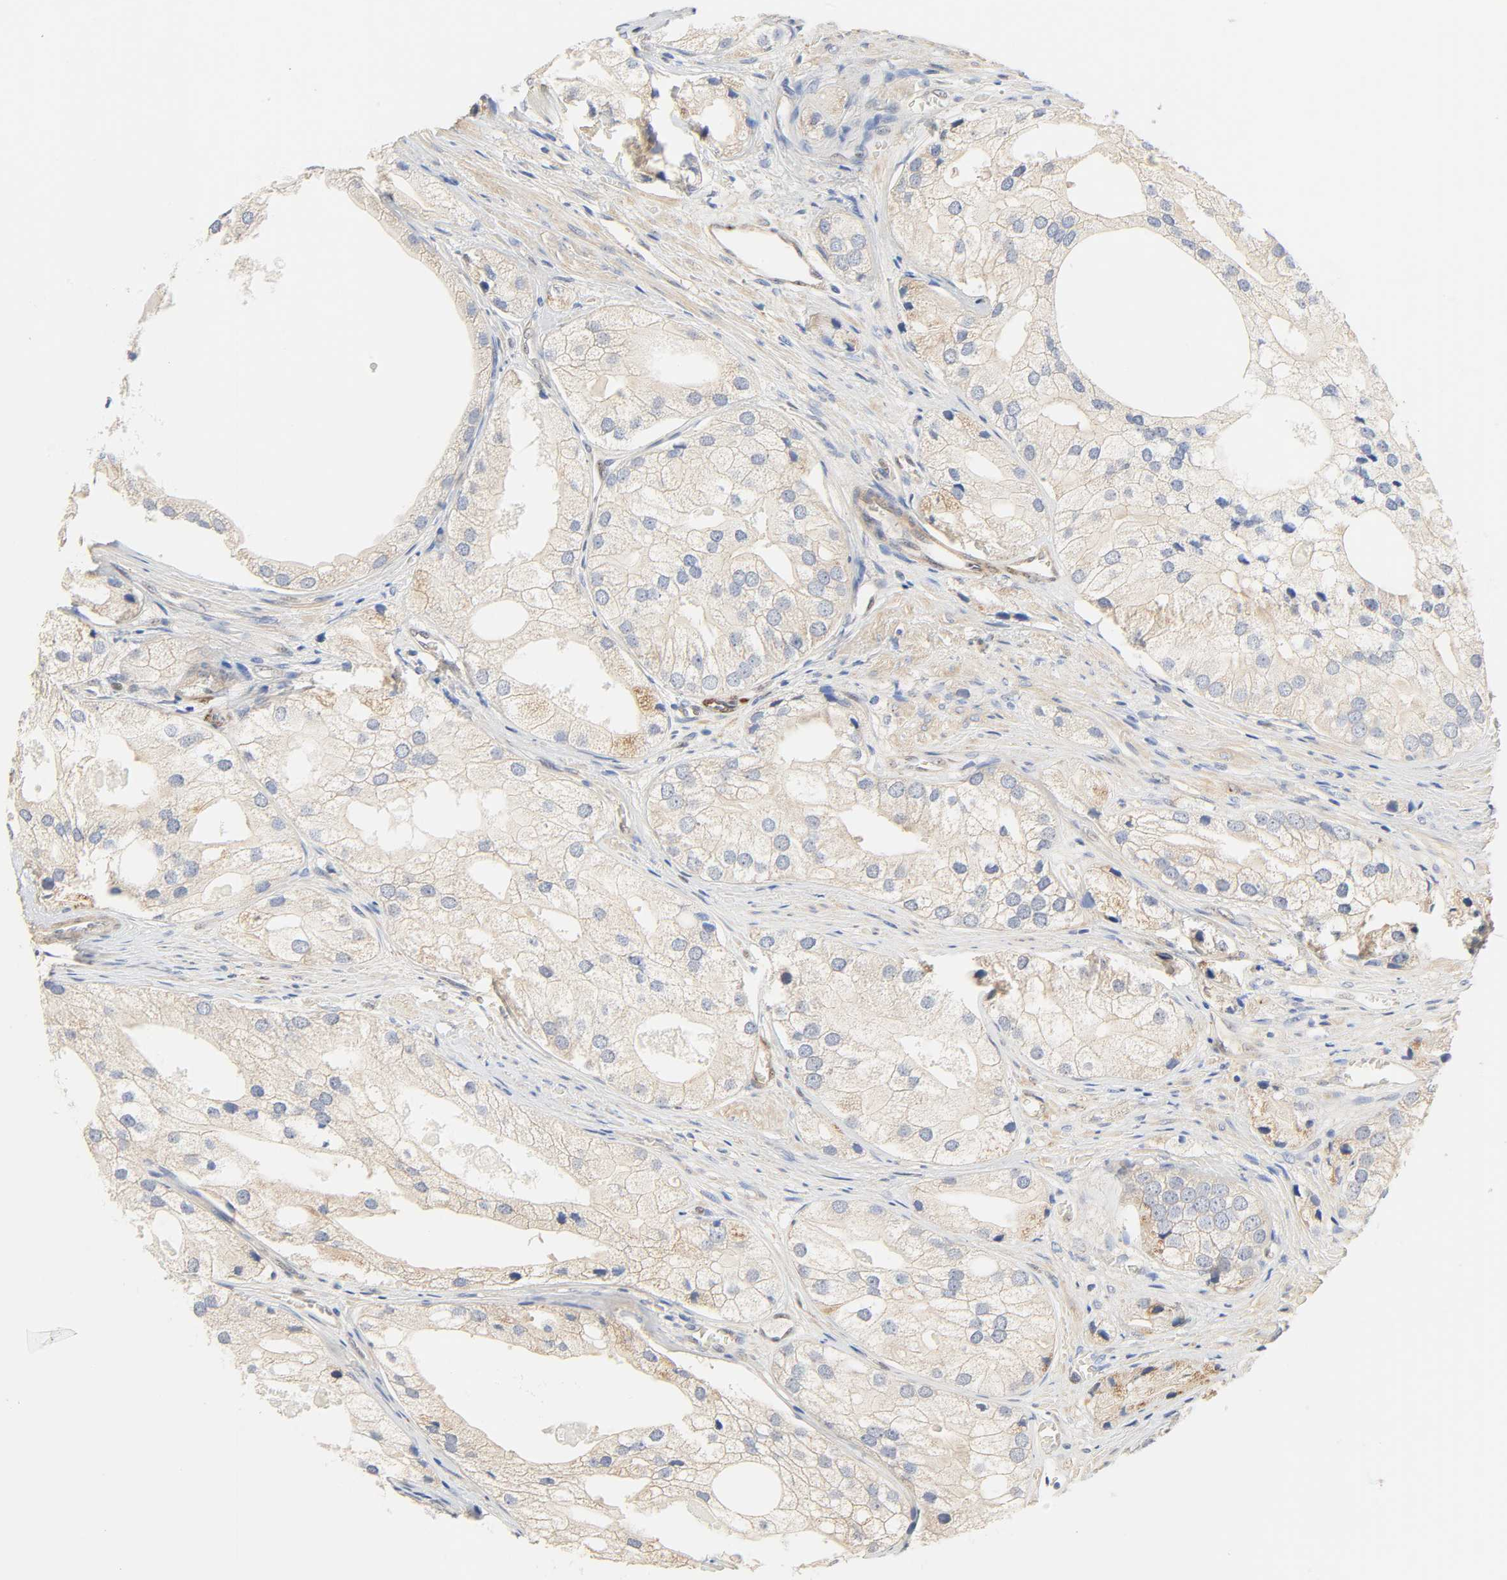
{"staining": {"intensity": "weak", "quantity": "<25%", "location": "cytoplasmic/membranous"}, "tissue": "prostate cancer", "cell_type": "Tumor cells", "image_type": "cancer", "snomed": [{"axis": "morphology", "description": "Adenocarcinoma, Low grade"}, {"axis": "topography", "description": "Prostate"}], "caption": "An immunohistochemistry micrograph of prostate cancer (adenocarcinoma (low-grade)) is shown. There is no staining in tumor cells of prostate cancer (adenocarcinoma (low-grade)).", "gene": "BORCS8-MEF2B", "patient": {"sex": "male", "age": 69}}